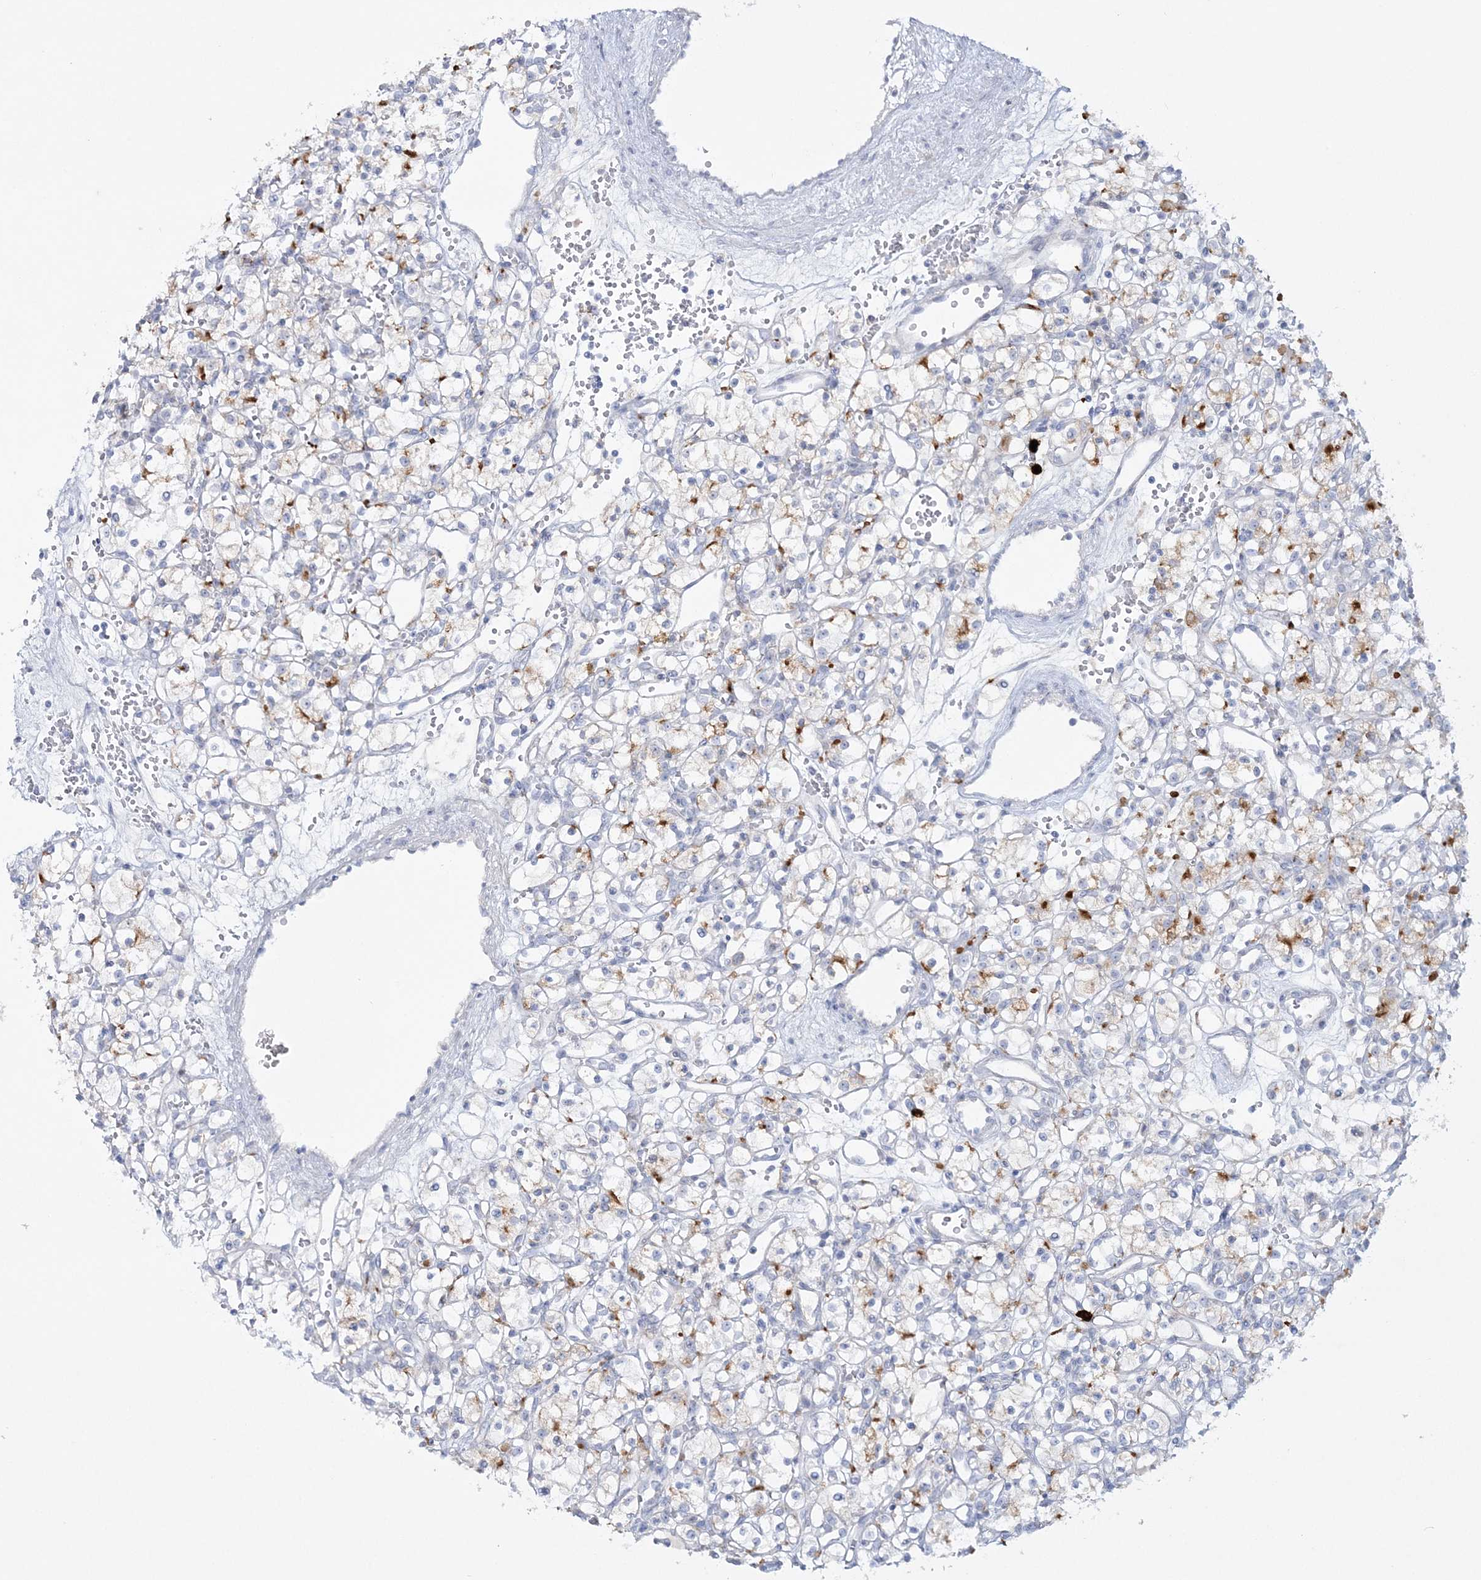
{"staining": {"intensity": "moderate", "quantity": "<25%", "location": "cytoplasmic/membranous"}, "tissue": "renal cancer", "cell_type": "Tumor cells", "image_type": "cancer", "snomed": [{"axis": "morphology", "description": "Adenocarcinoma, NOS"}, {"axis": "topography", "description": "Kidney"}], "caption": "High-magnification brightfield microscopy of renal cancer stained with DAB (3,3'-diaminobenzidine) (brown) and counterstained with hematoxylin (blue). tumor cells exhibit moderate cytoplasmic/membranous expression is identified in approximately<25% of cells.", "gene": "WDSUB1", "patient": {"sex": "female", "age": 59}}